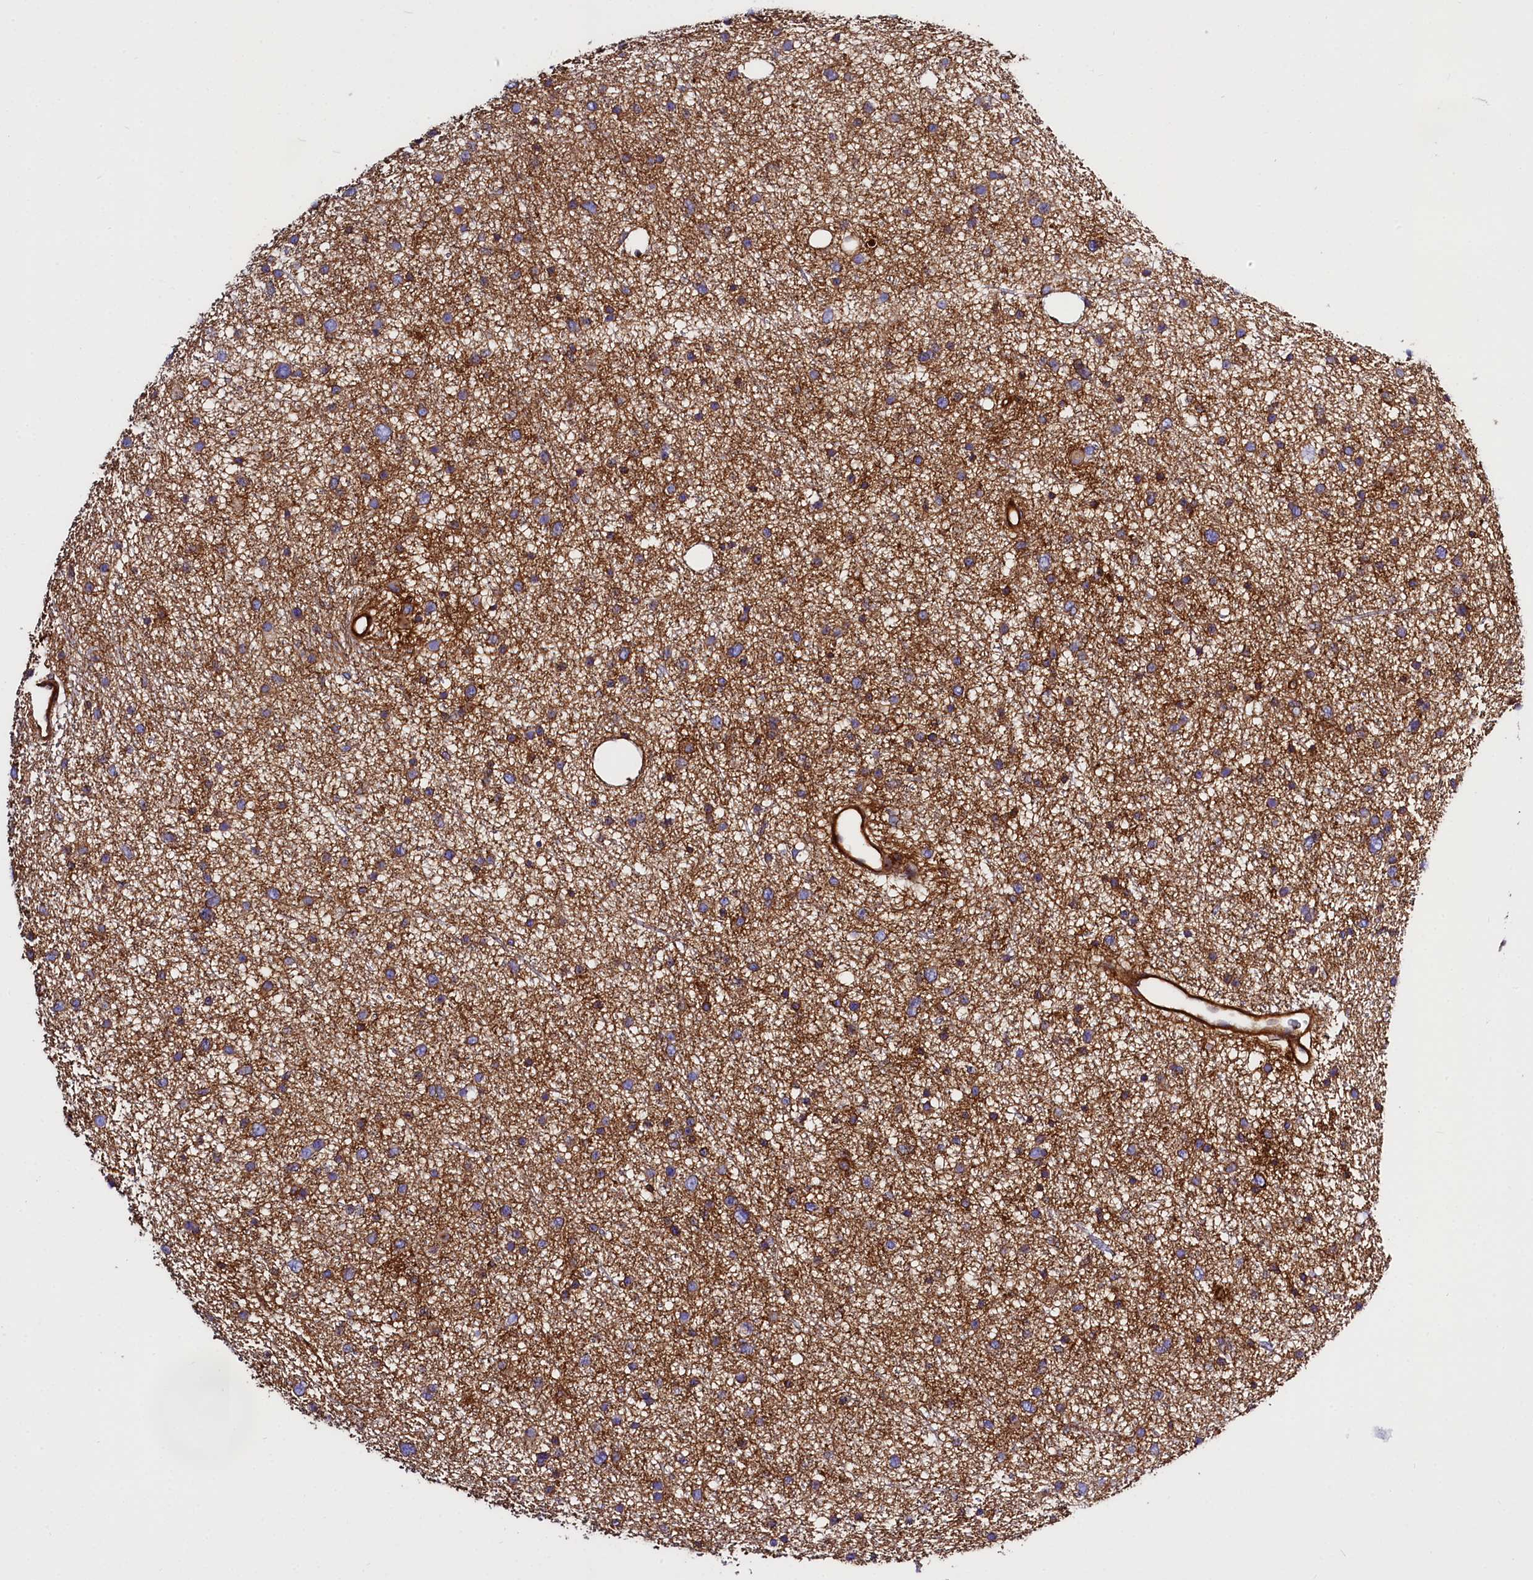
{"staining": {"intensity": "moderate", "quantity": ">75%", "location": "cytoplasmic/membranous"}, "tissue": "glioma", "cell_type": "Tumor cells", "image_type": "cancer", "snomed": [{"axis": "morphology", "description": "Glioma, malignant, Low grade"}, {"axis": "topography", "description": "Cerebral cortex"}], "caption": "Immunohistochemical staining of human malignant glioma (low-grade) reveals moderate cytoplasmic/membranous protein expression in approximately >75% of tumor cells.", "gene": "ANO6", "patient": {"sex": "female", "age": 39}}